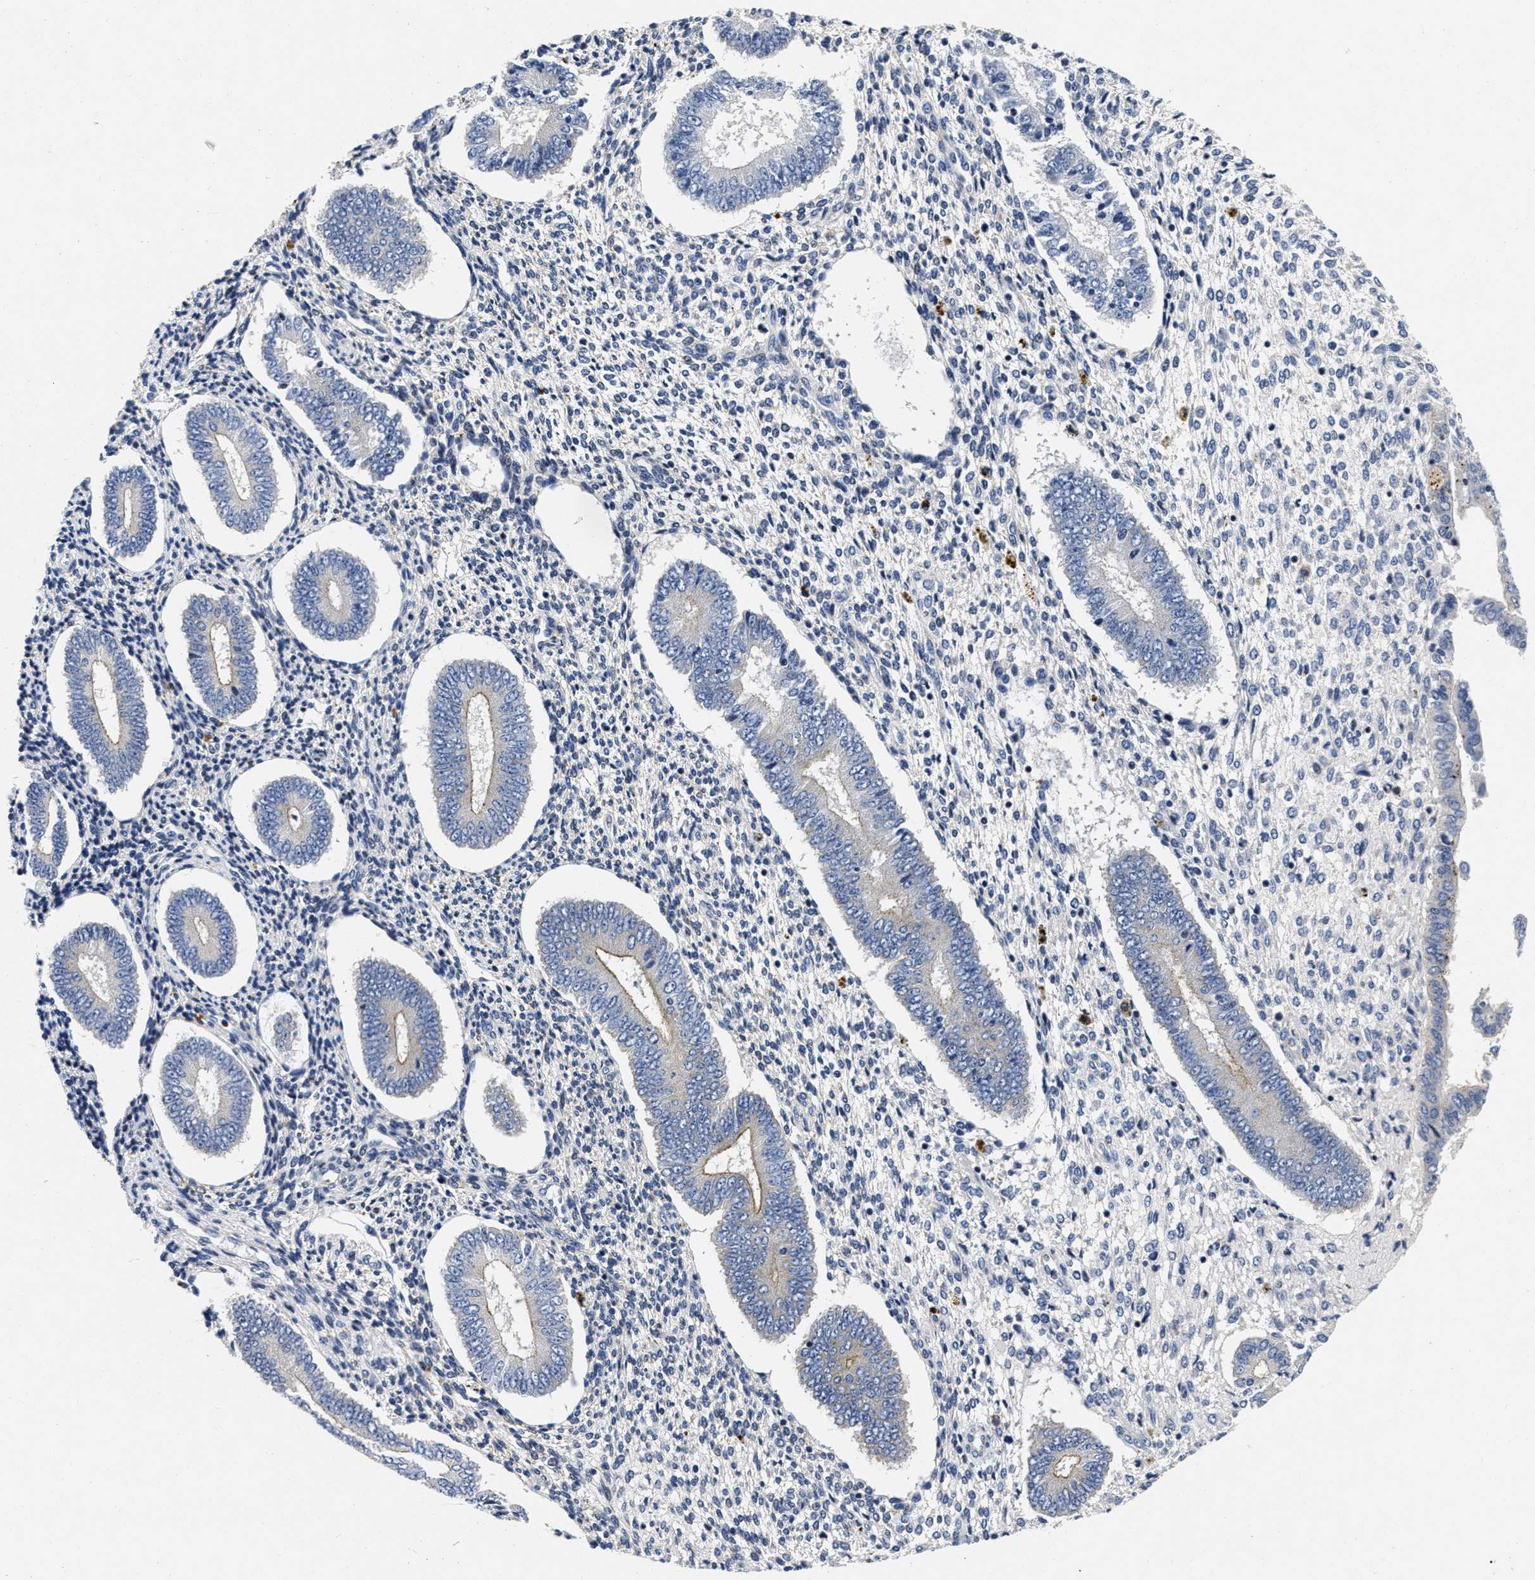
{"staining": {"intensity": "negative", "quantity": "none", "location": "none"}, "tissue": "endometrium", "cell_type": "Cells in endometrial stroma", "image_type": "normal", "snomed": [{"axis": "morphology", "description": "Normal tissue, NOS"}, {"axis": "topography", "description": "Endometrium"}], "caption": "Immunohistochemistry (IHC) histopathology image of unremarkable endometrium: human endometrium stained with DAB shows no significant protein expression in cells in endometrial stroma. Brightfield microscopy of immunohistochemistry stained with DAB (3,3'-diaminobenzidine) (brown) and hematoxylin (blue), captured at high magnification.", "gene": "LAD1", "patient": {"sex": "female", "age": 42}}